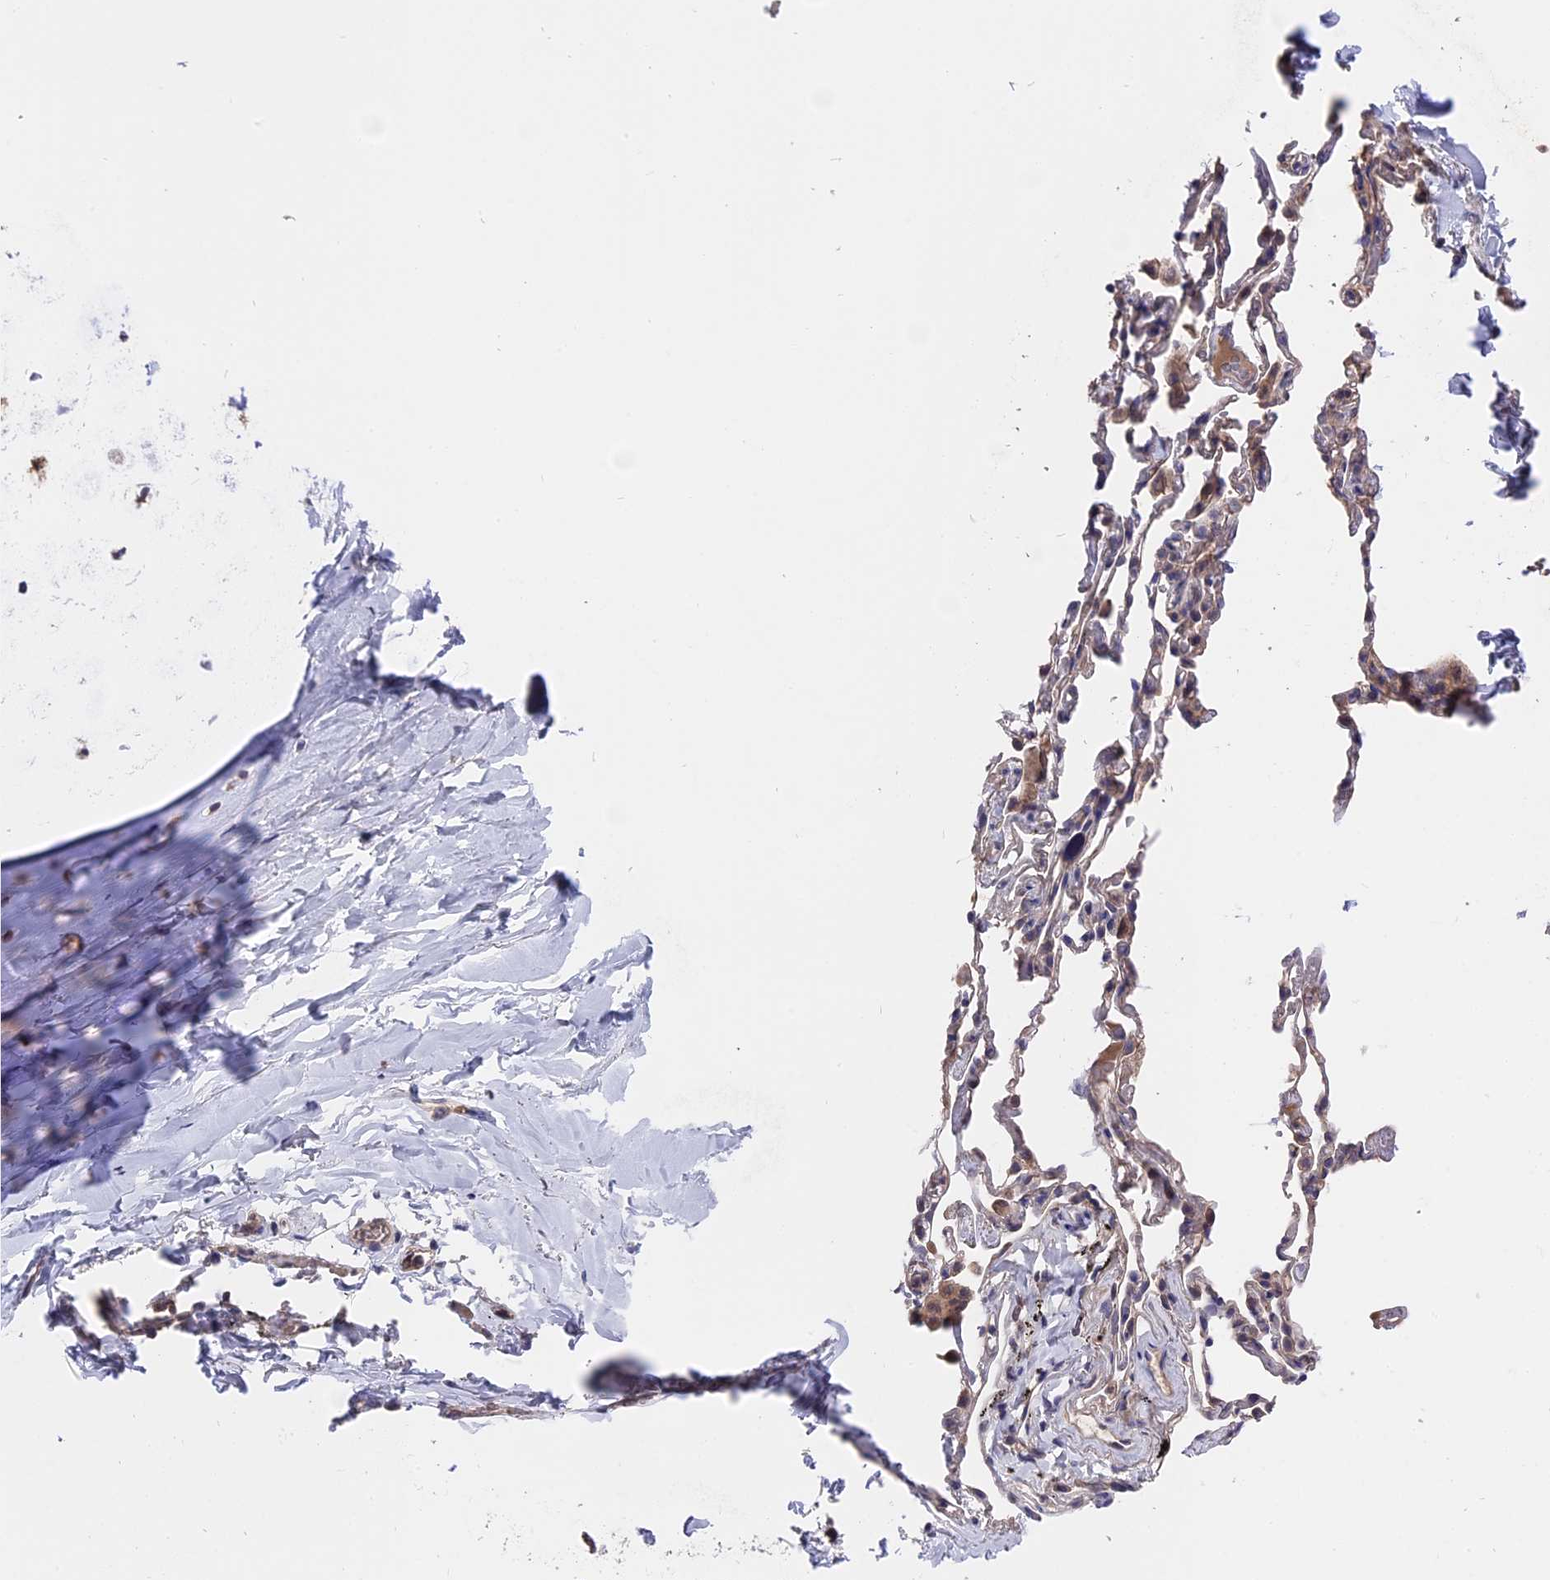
{"staining": {"intensity": "negative", "quantity": "none", "location": "none"}, "tissue": "adipose tissue", "cell_type": "Adipocytes", "image_type": "normal", "snomed": [{"axis": "morphology", "description": "Normal tissue, NOS"}, {"axis": "topography", "description": "Lymph node"}, {"axis": "topography", "description": "Bronchus"}], "caption": "Immunohistochemistry (IHC) of benign adipose tissue reveals no expression in adipocytes.", "gene": "ZCCHC2", "patient": {"sex": "male", "age": 63}}